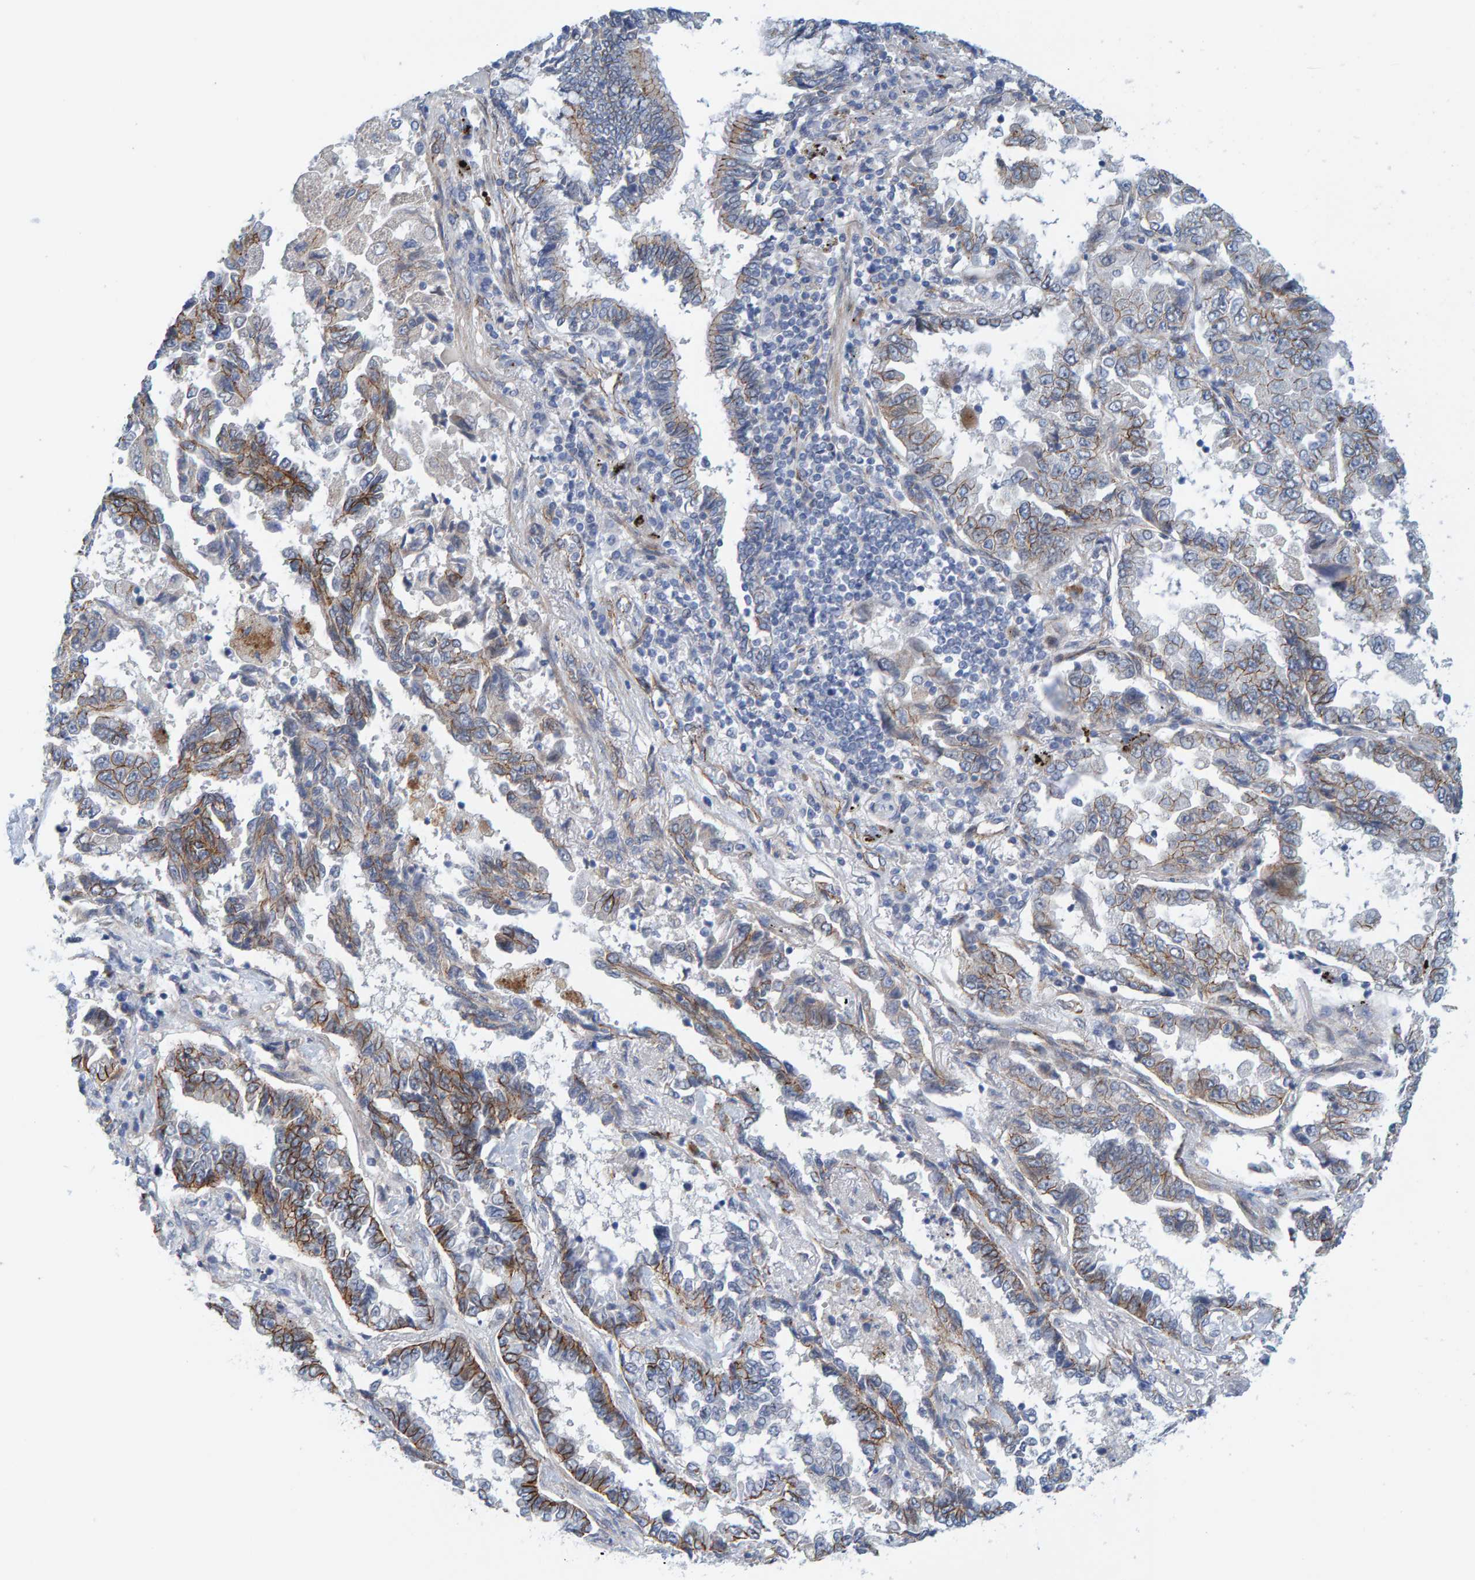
{"staining": {"intensity": "moderate", "quantity": "<25%", "location": "cytoplasmic/membranous"}, "tissue": "lung cancer", "cell_type": "Tumor cells", "image_type": "cancer", "snomed": [{"axis": "morphology", "description": "Adenocarcinoma, NOS"}, {"axis": "topography", "description": "Lung"}], "caption": "Moderate cytoplasmic/membranous staining is identified in approximately <25% of tumor cells in lung adenocarcinoma.", "gene": "KRBA2", "patient": {"sex": "female", "age": 51}}